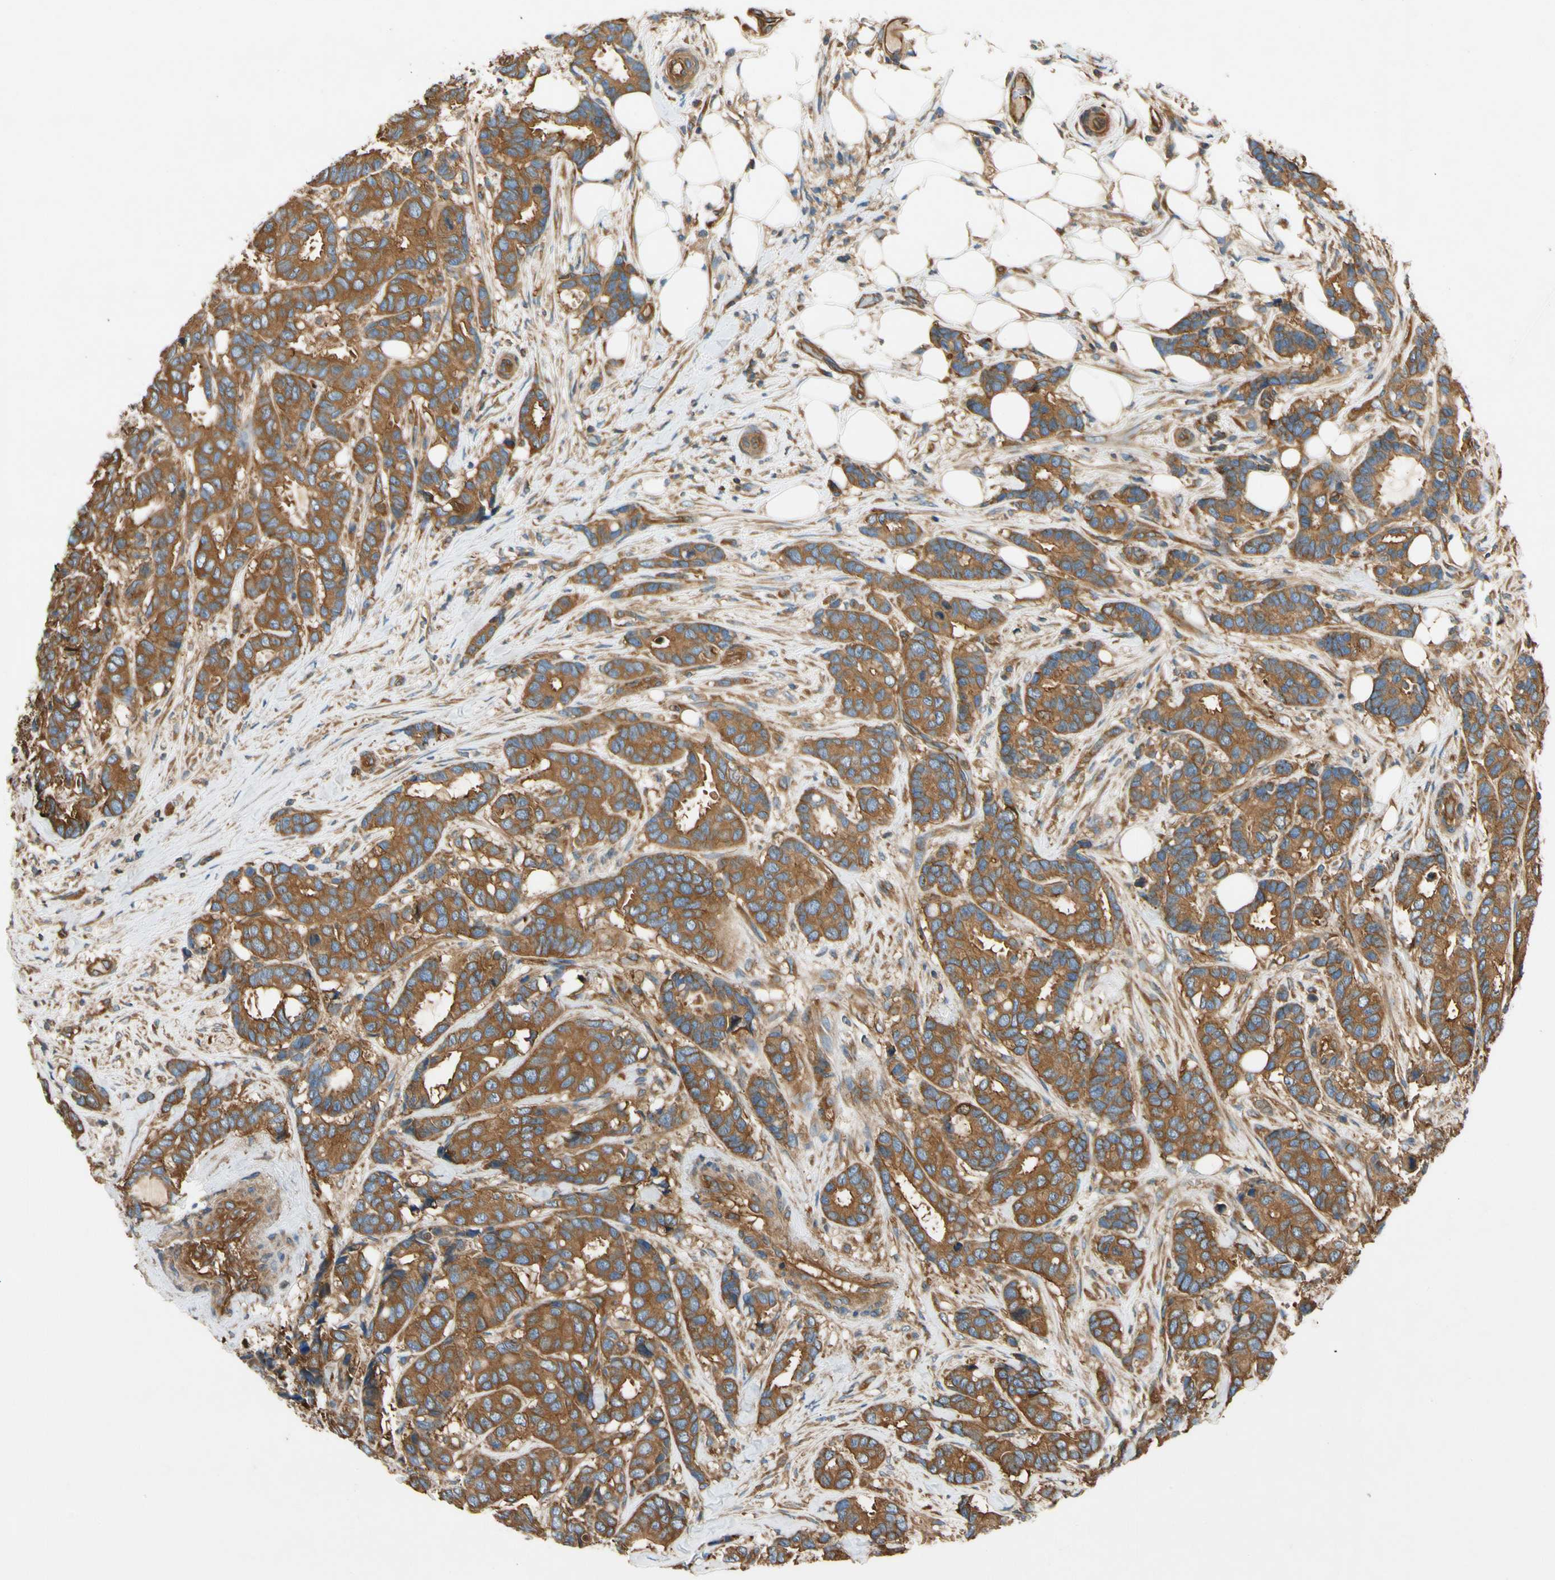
{"staining": {"intensity": "strong", "quantity": ">75%", "location": "cytoplasmic/membranous"}, "tissue": "breast cancer", "cell_type": "Tumor cells", "image_type": "cancer", "snomed": [{"axis": "morphology", "description": "Duct carcinoma"}, {"axis": "topography", "description": "Breast"}], "caption": "Protein expression analysis of human breast intraductal carcinoma reveals strong cytoplasmic/membranous staining in approximately >75% of tumor cells.", "gene": "TCP11L1", "patient": {"sex": "female", "age": 87}}